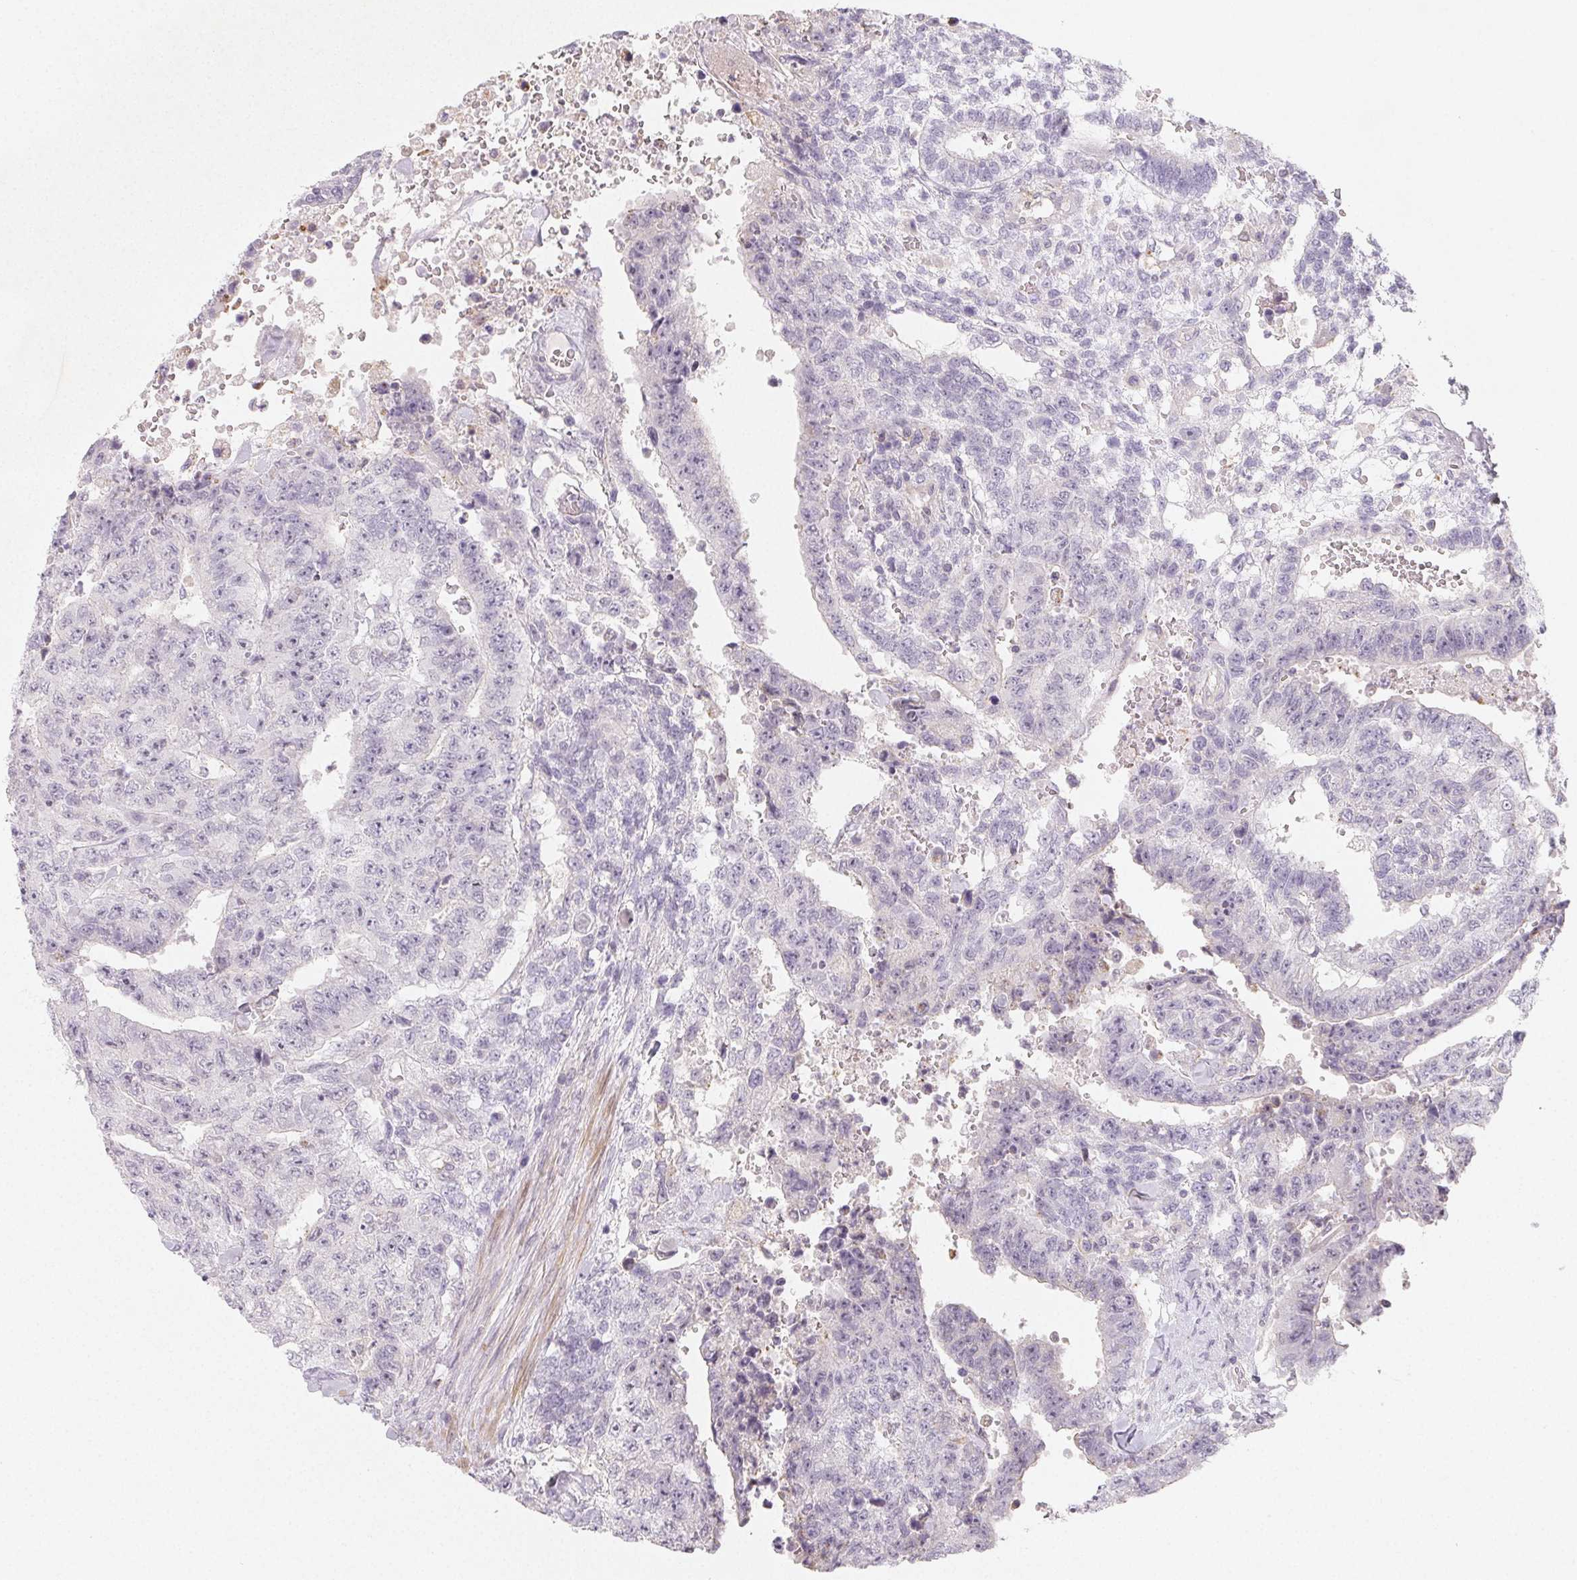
{"staining": {"intensity": "negative", "quantity": "none", "location": "none"}, "tissue": "testis cancer", "cell_type": "Tumor cells", "image_type": "cancer", "snomed": [{"axis": "morphology", "description": "Carcinoma, Embryonal, NOS"}, {"axis": "topography", "description": "Testis"}], "caption": "Immunohistochemistry histopathology image of neoplastic tissue: human testis embryonal carcinoma stained with DAB (3,3'-diaminobenzidine) displays no significant protein expression in tumor cells. The staining was performed using DAB (3,3'-diaminobenzidine) to visualize the protein expression in brown, while the nuclei were stained in blue with hematoxylin (Magnification: 20x).", "gene": "LRRC23", "patient": {"sex": "male", "age": 24}}